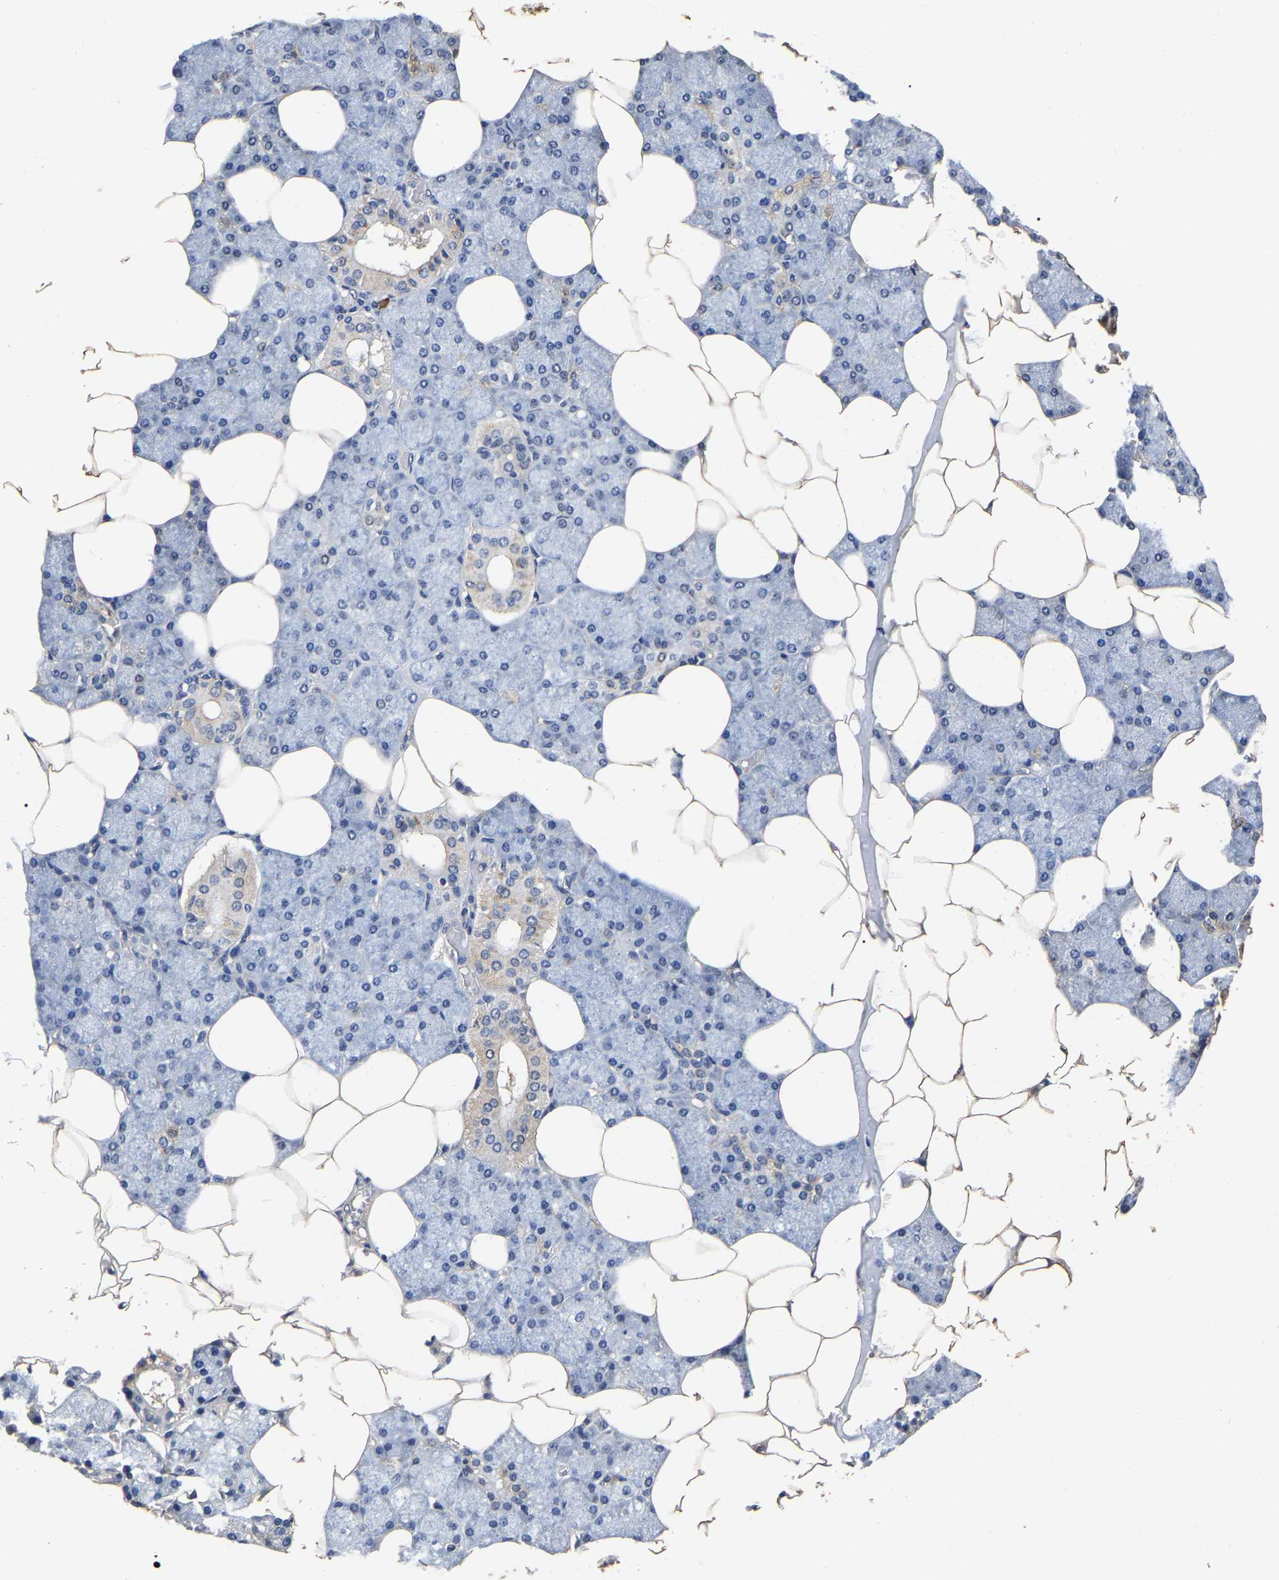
{"staining": {"intensity": "moderate", "quantity": "25%-75%", "location": "cytoplasmic/membranous"}, "tissue": "salivary gland", "cell_type": "Glandular cells", "image_type": "normal", "snomed": [{"axis": "morphology", "description": "Normal tissue, NOS"}, {"axis": "topography", "description": "Salivary gland"}], "caption": "This image shows normal salivary gland stained with immunohistochemistry (IHC) to label a protein in brown. The cytoplasmic/membranous of glandular cells show moderate positivity for the protein. Nuclei are counter-stained blue.", "gene": "STK32C", "patient": {"sex": "male", "age": 62}}